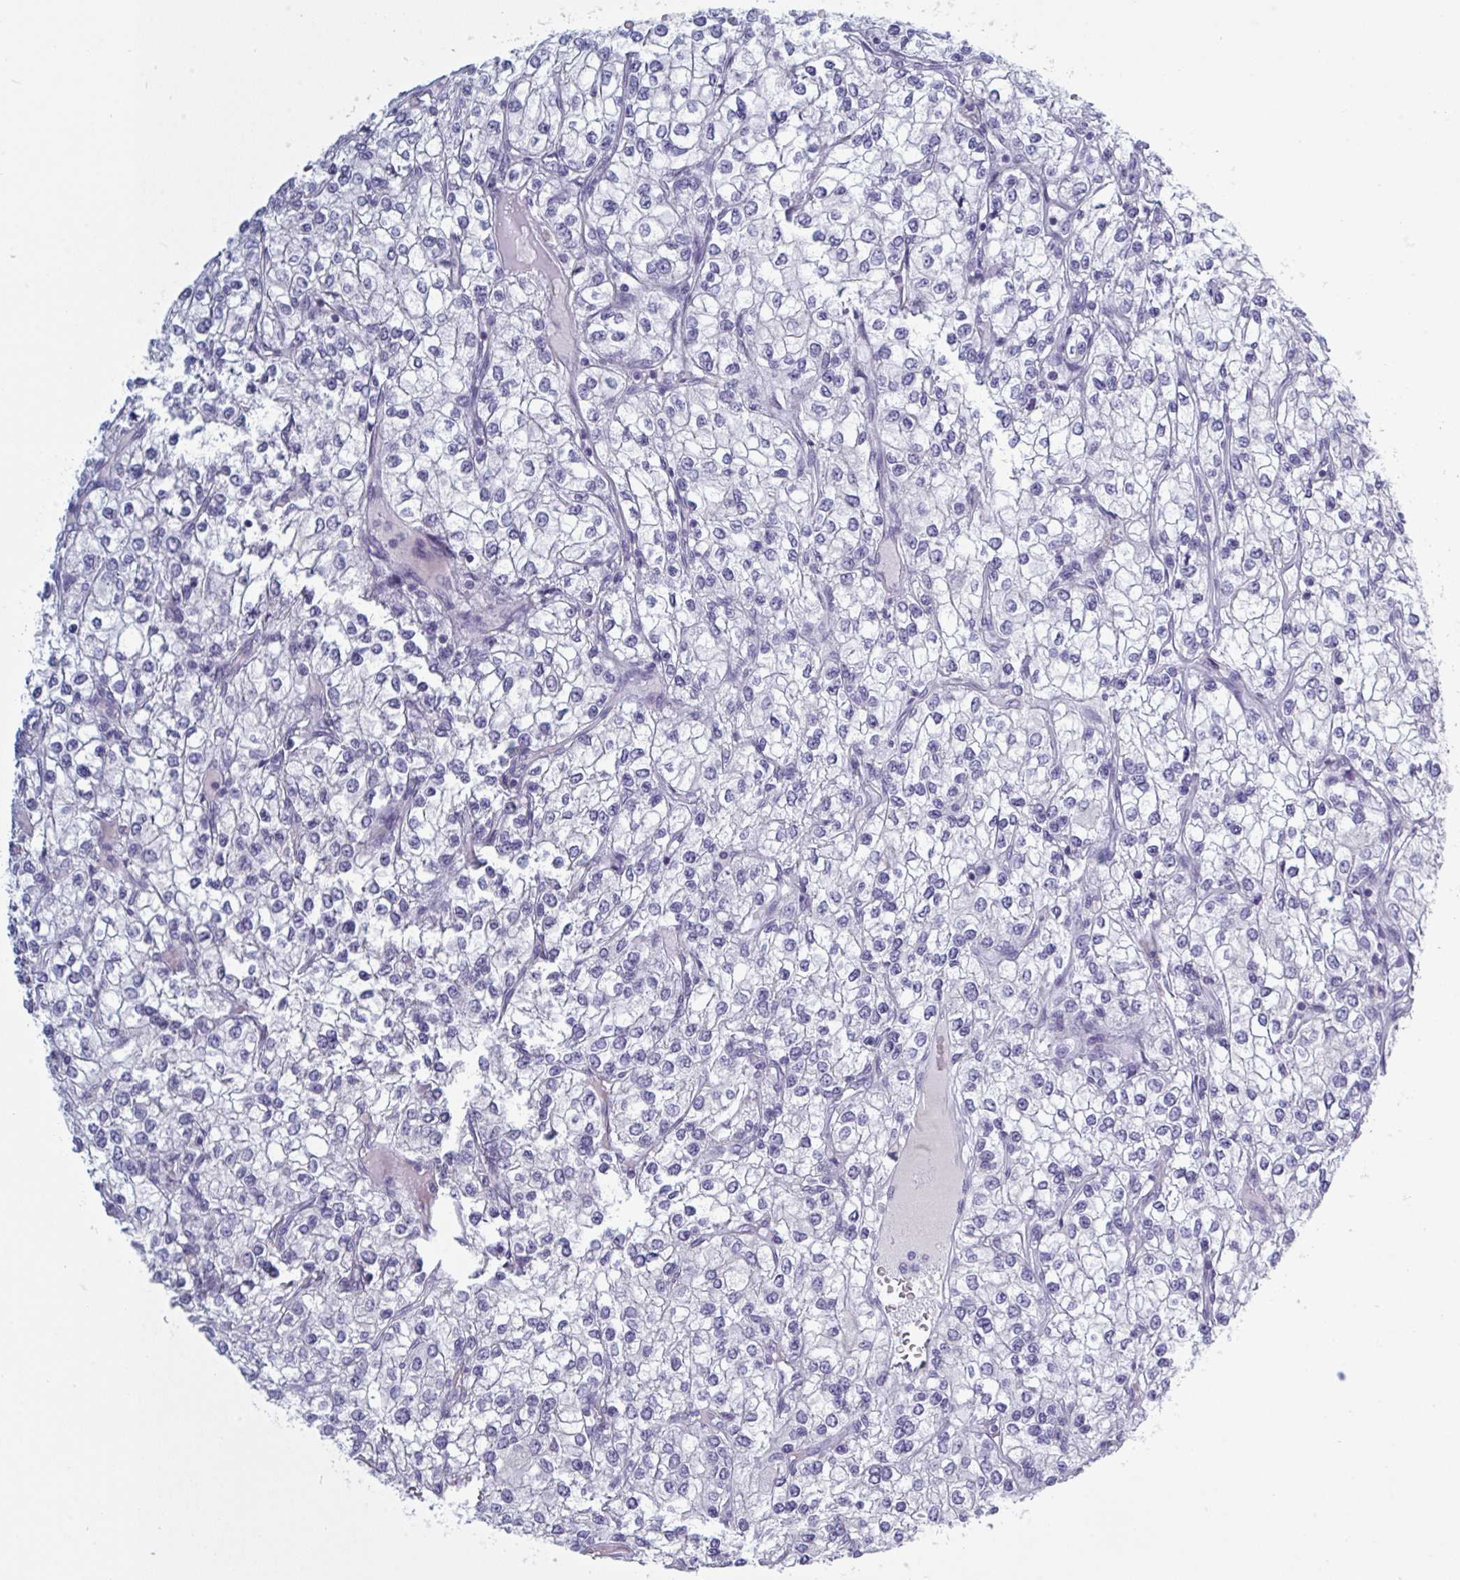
{"staining": {"intensity": "negative", "quantity": "none", "location": "none"}, "tissue": "renal cancer", "cell_type": "Tumor cells", "image_type": "cancer", "snomed": [{"axis": "morphology", "description": "Adenocarcinoma, NOS"}, {"axis": "topography", "description": "Kidney"}], "caption": "Tumor cells show no significant protein expression in renal adenocarcinoma.", "gene": "NDUFC2", "patient": {"sex": "male", "age": 80}}